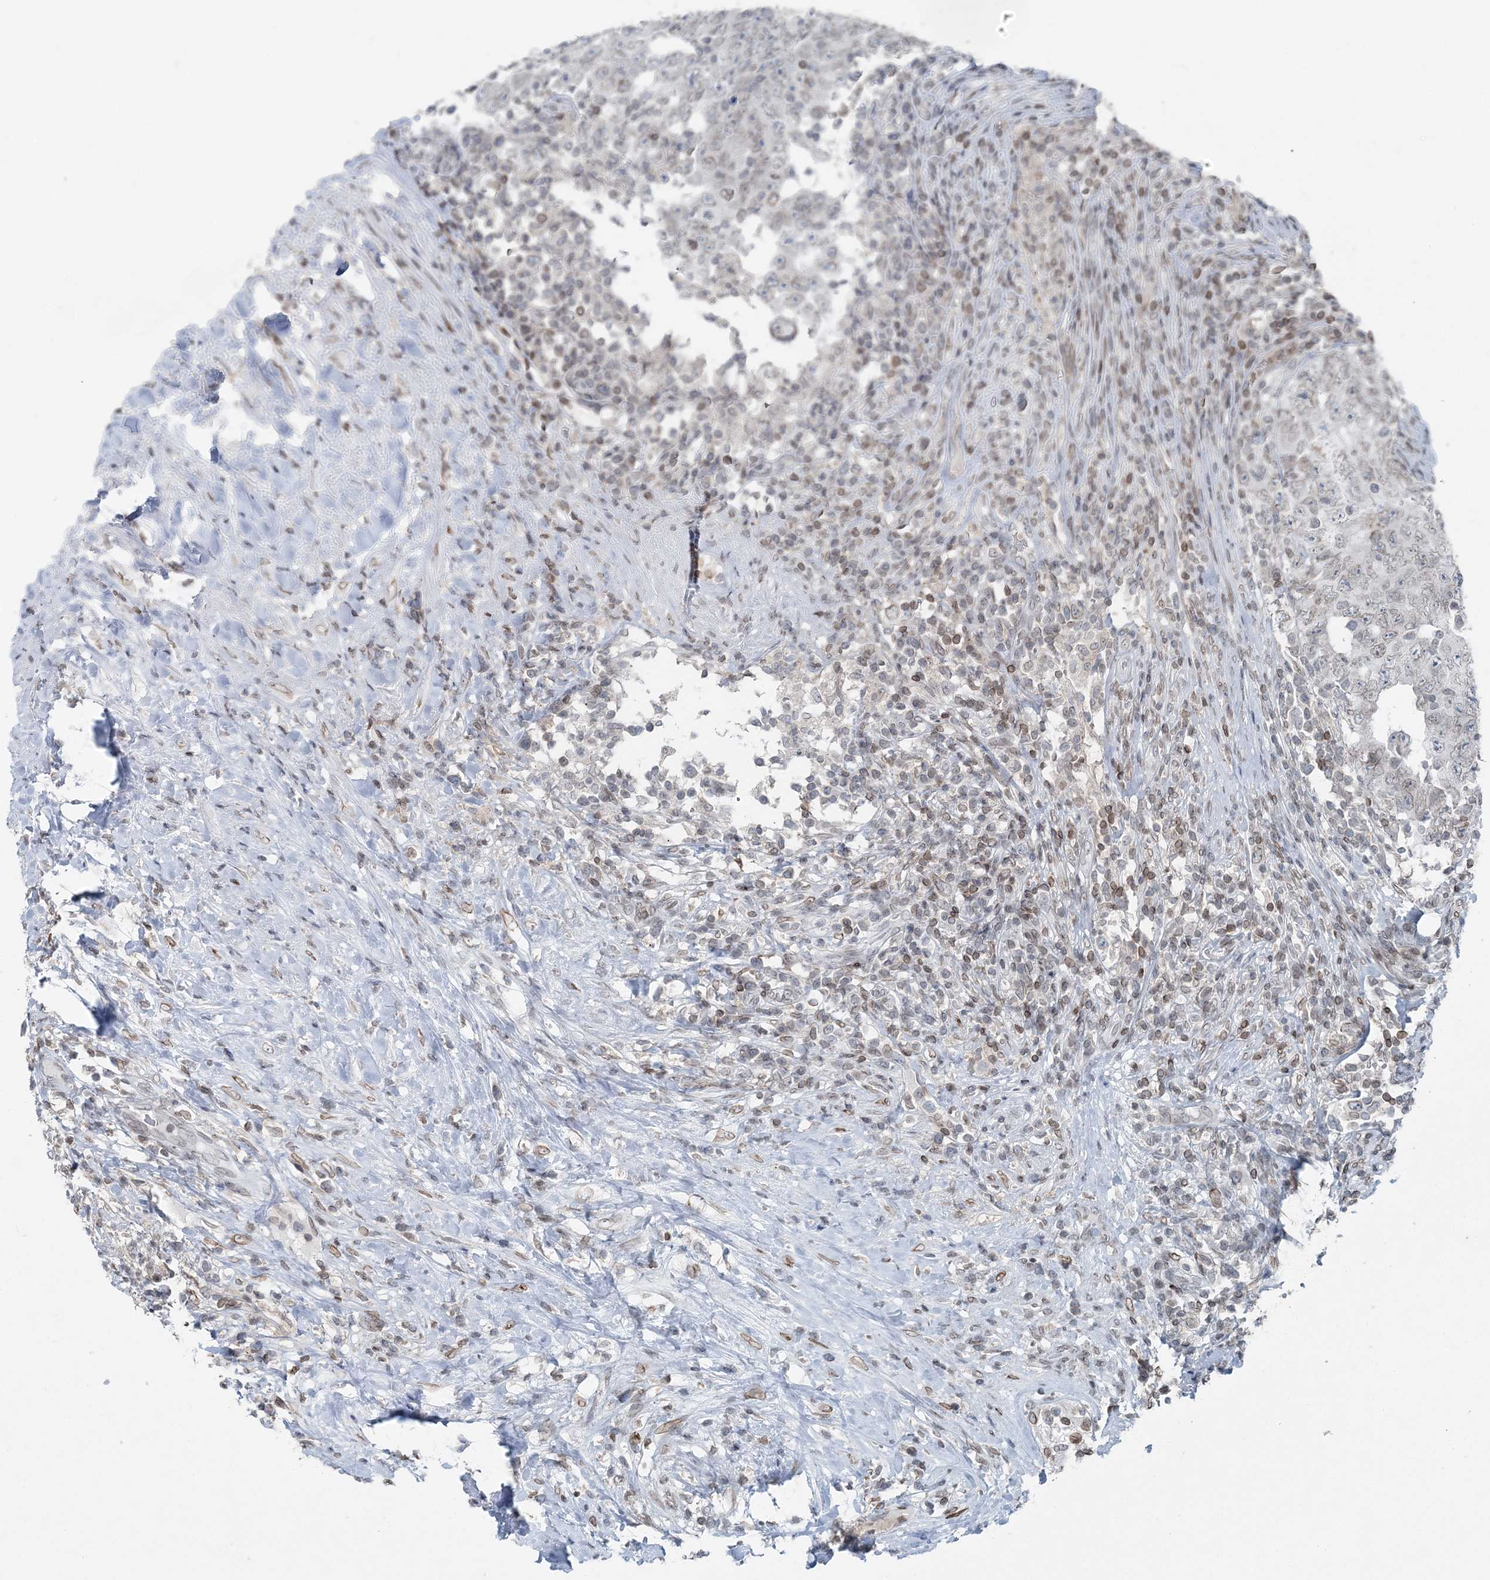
{"staining": {"intensity": "negative", "quantity": "none", "location": "none"}, "tissue": "testis cancer", "cell_type": "Tumor cells", "image_type": "cancer", "snomed": [{"axis": "morphology", "description": "Carcinoma, Embryonal, NOS"}, {"axis": "topography", "description": "Testis"}], "caption": "Testis embryonal carcinoma stained for a protein using immunohistochemistry (IHC) displays no positivity tumor cells.", "gene": "GJD4", "patient": {"sex": "male", "age": 26}}